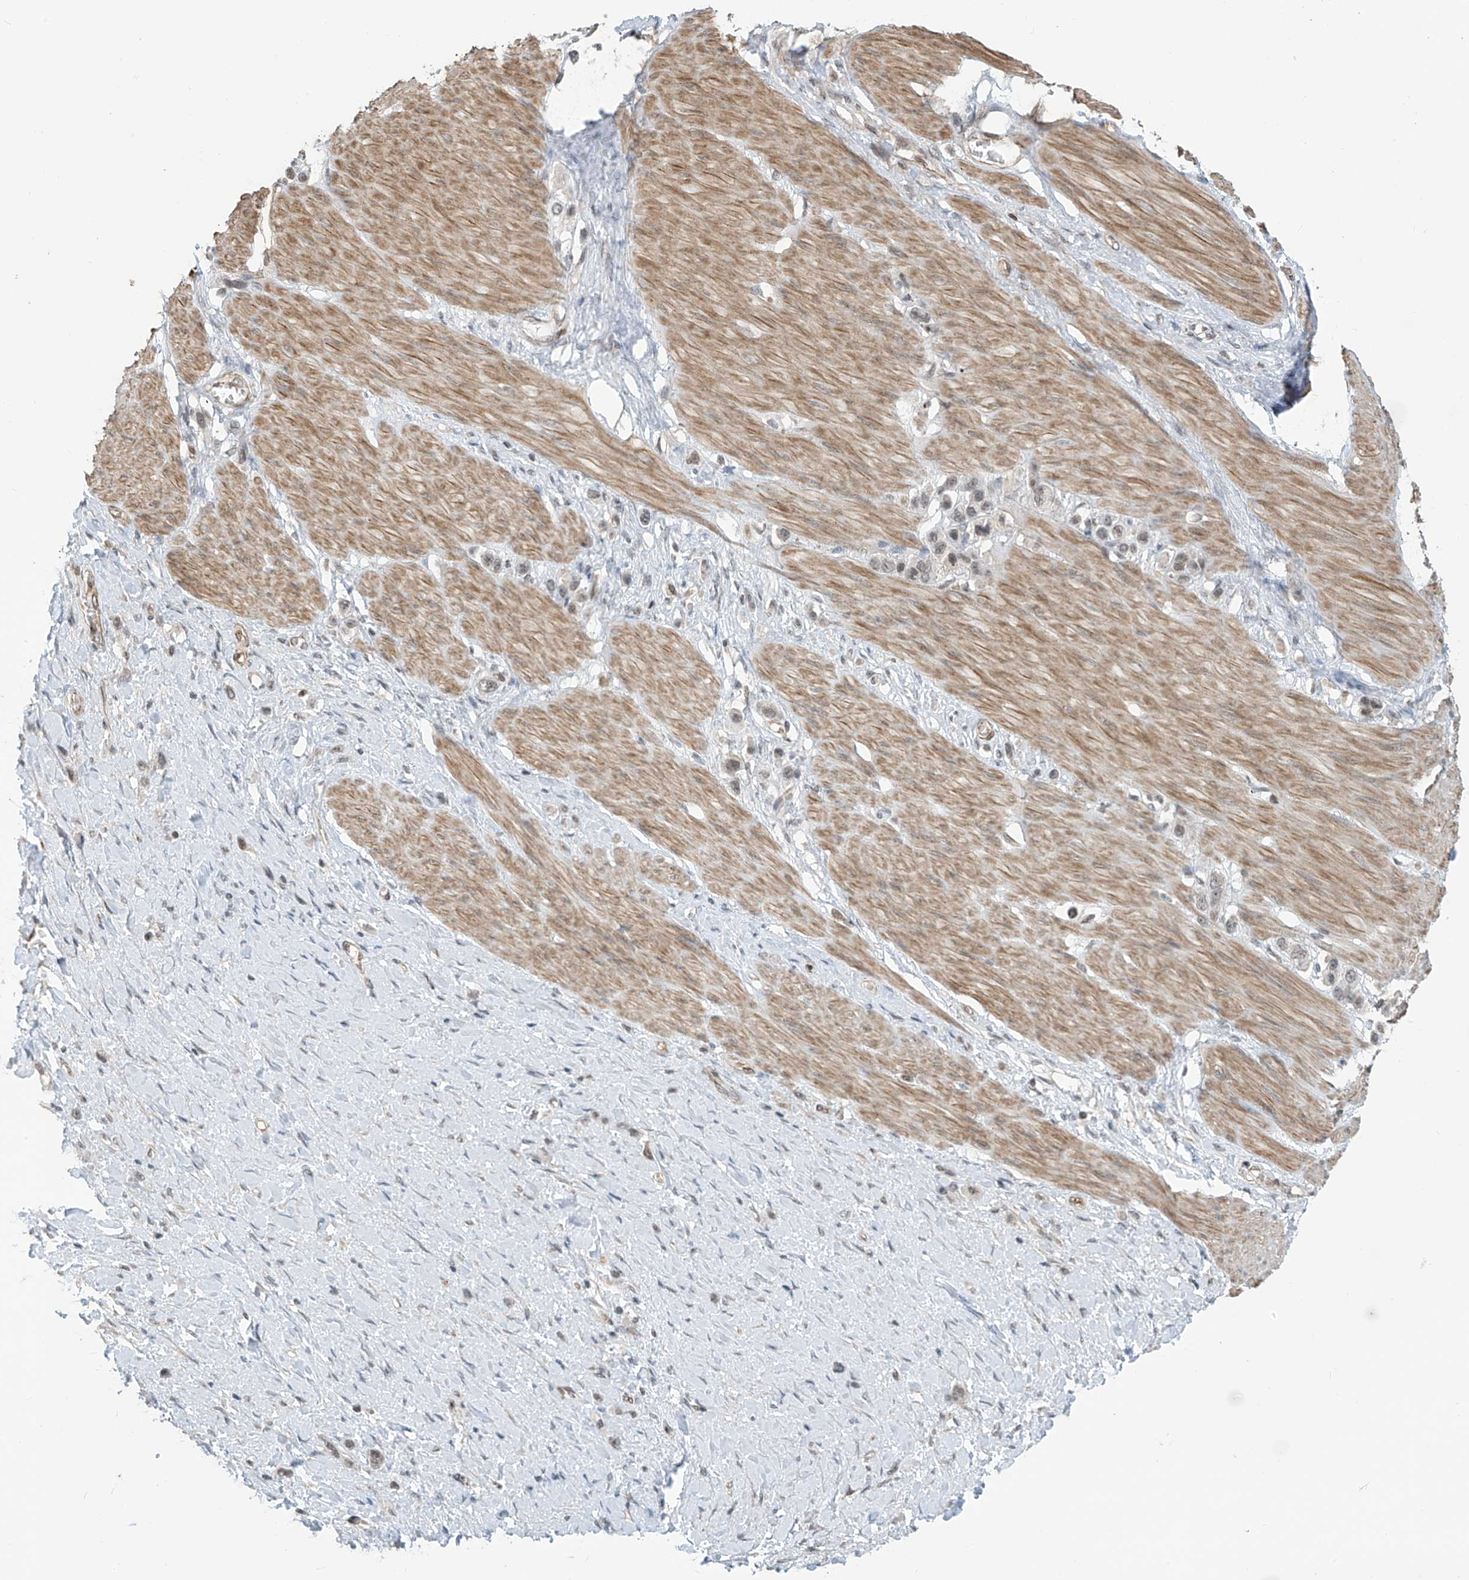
{"staining": {"intensity": "weak", "quantity": "25%-75%", "location": "nuclear"}, "tissue": "stomach cancer", "cell_type": "Tumor cells", "image_type": "cancer", "snomed": [{"axis": "morphology", "description": "Adenocarcinoma, NOS"}, {"axis": "topography", "description": "Stomach"}], "caption": "Protein expression analysis of human adenocarcinoma (stomach) reveals weak nuclear expression in approximately 25%-75% of tumor cells.", "gene": "METAP1D", "patient": {"sex": "female", "age": 65}}